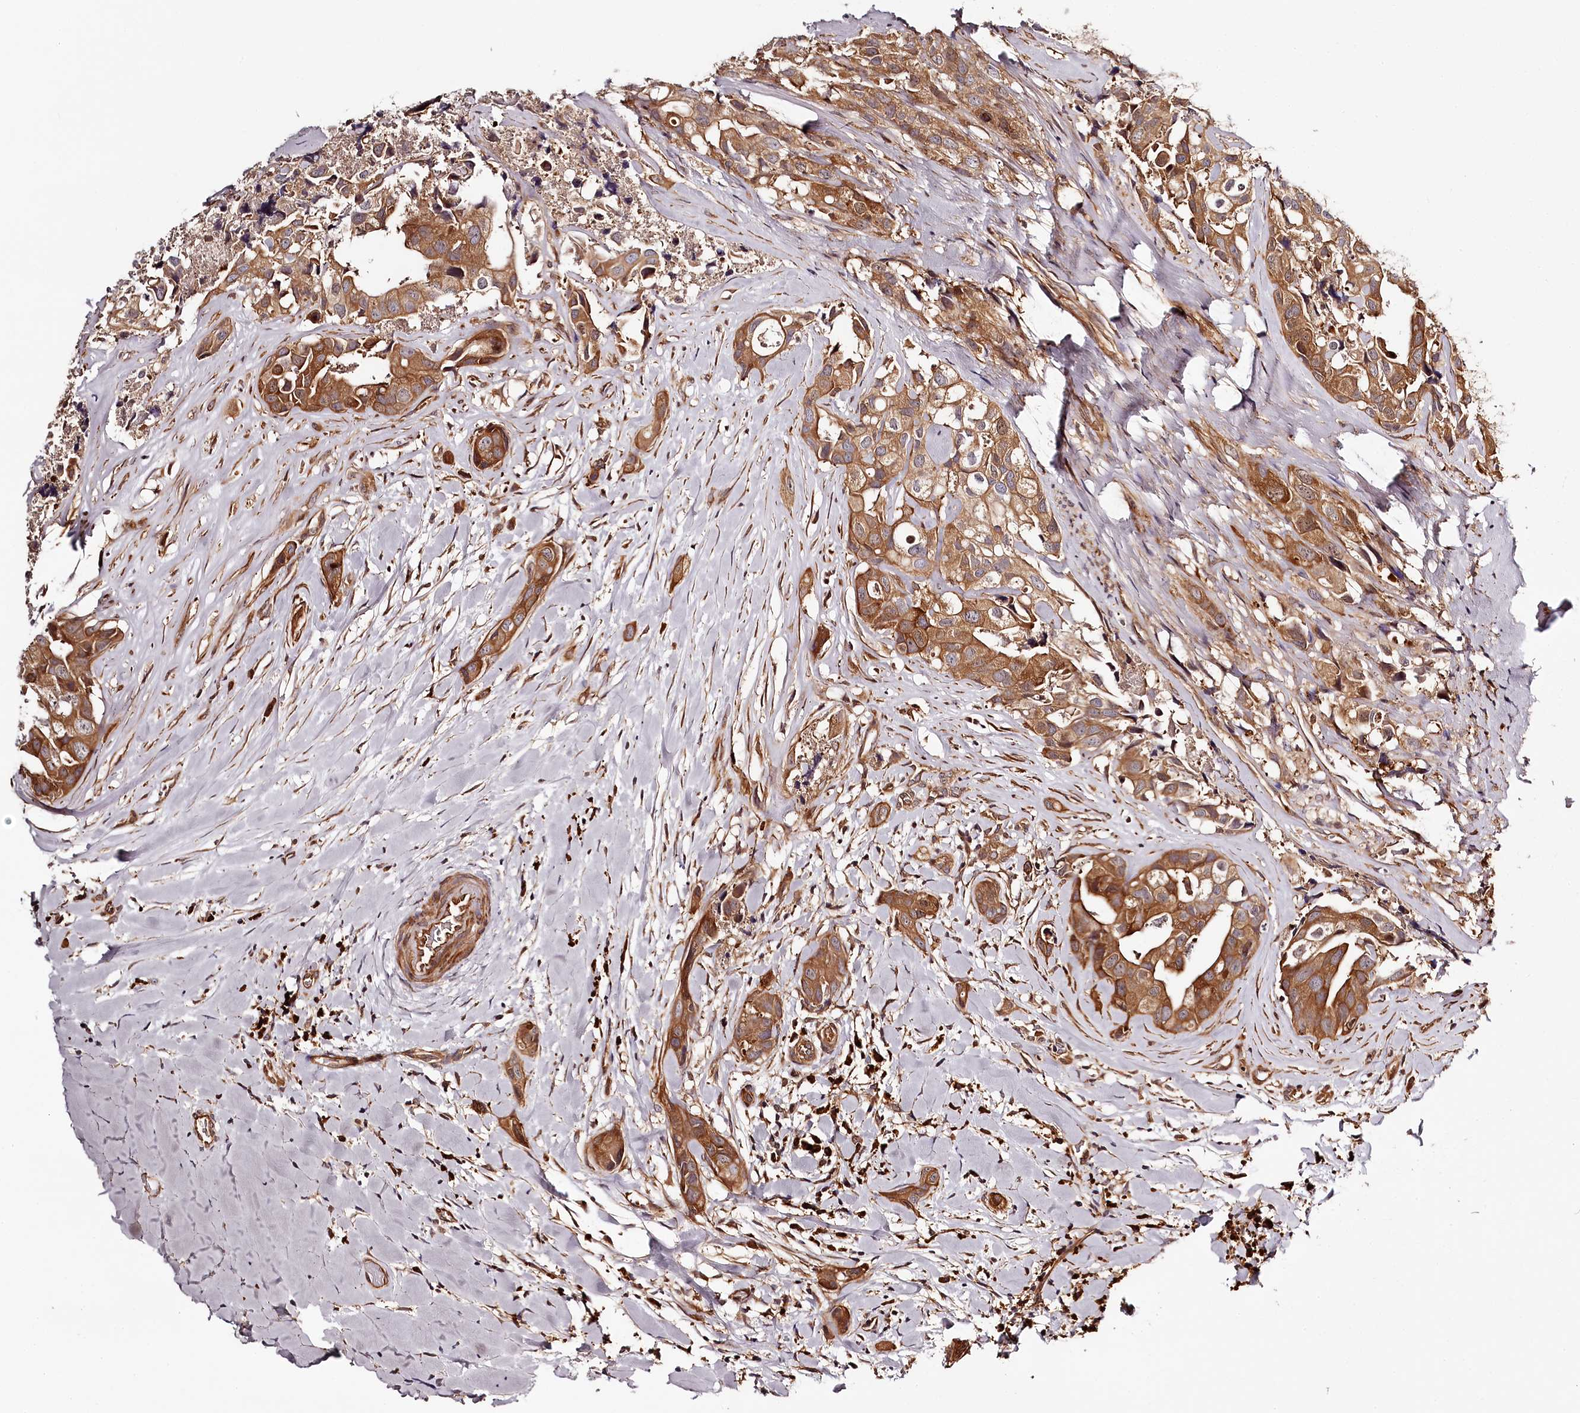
{"staining": {"intensity": "moderate", "quantity": ">75%", "location": "cytoplasmic/membranous"}, "tissue": "head and neck cancer", "cell_type": "Tumor cells", "image_type": "cancer", "snomed": [{"axis": "morphology", "description": "Adenocarcinoma, NOS"}, {"axis": "morphology", "description": "Adenocarcinoma, metastatic, NOS"}, {"axis": "topography", "description": "Head-Neck"}], "caption": "Immunohistochemistry micrograph of human head and neck cancer stained for a protein (brown), which displays medium levels of moderate cytoplasmic/membranous positivity in about >75% of tumor cells.", "gene": "TARS1", "patient": {"sex": "male", "age": 75}}